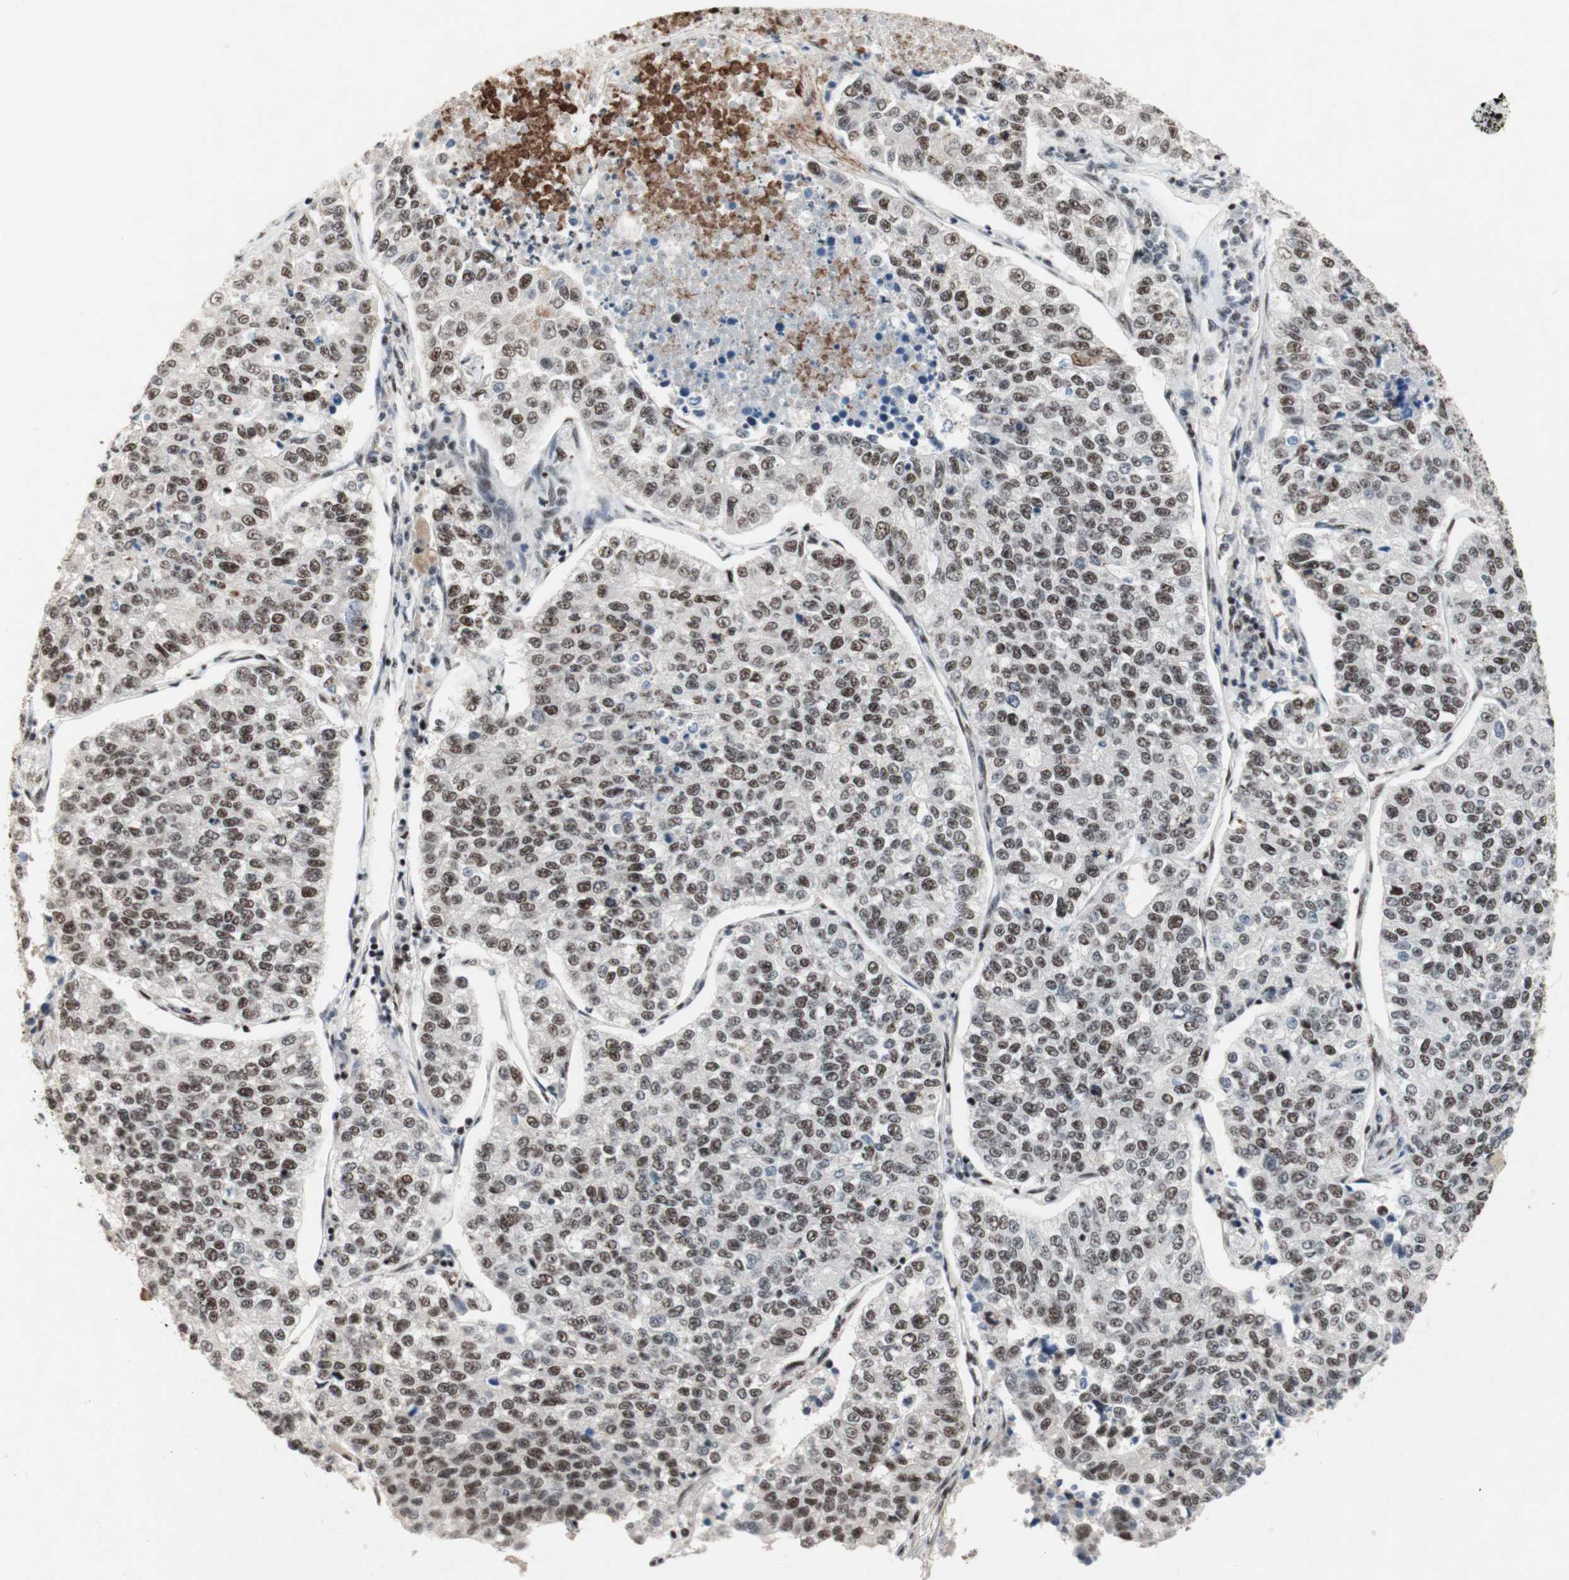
{"staining": {"intensity": "moderate", "quantity": ">75%", "location": "nuclear"}, "tissue": "lung cancer", "cell_type": "Tumor cells", "image_type": "cancer", "snomed": [{"axis": "morphology", "description": "Adenocarcinoma, NOS"}, {"axis": "topography", "description": "Lung"}], "caption": "Immunohistochemistry of human lung cancer (adenocarcinoma) exhibits medium levels of moderate nuclear staining in about >75% of tumor cells.", "gene": "TLE1", "patient": {"sex": "male", "age": 49}}